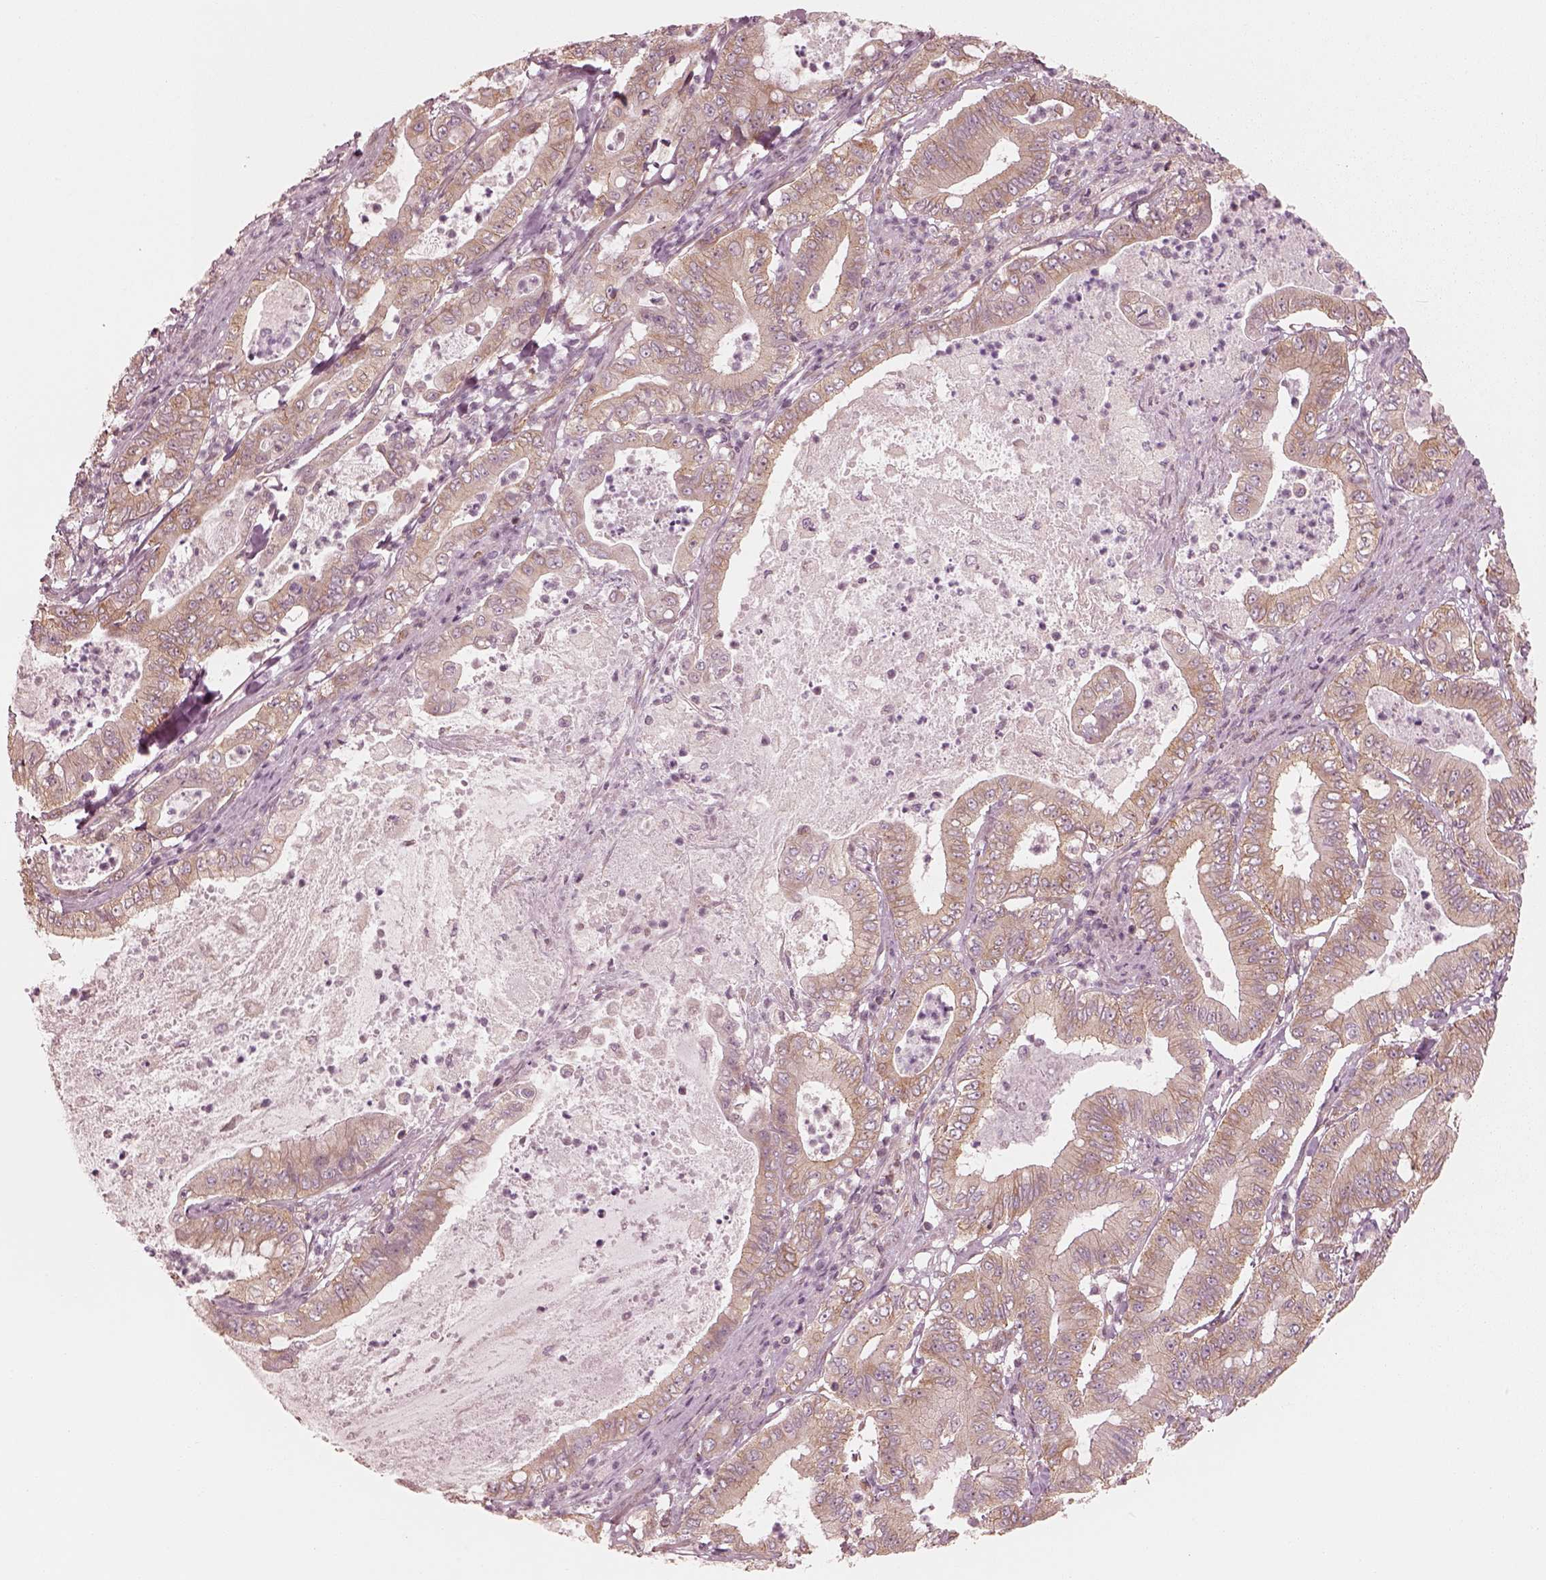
{"staining": {"intensity": "moderate", "quantity": ">75%", "location": "cytoplasmic/membranous"}, "tissue": "pancreatic cancer", "cell_type": "Tumor cells", "image_type": "cancer", "snomed": [{"axis": "morphology", "description": "Adenocarcinoma, NOS"}, {"axis": "topography", "description": "Pancreas"}], "caption": "Immunohistochemistry (DAB) staining of human adenocarcinoma (pancreatic) demonstrates moderate cytoplasmic/membranous protein staining in about >75% of tumor cells.", "gene": "CNOT2", "patient": {"sex": "male", "age": 71}}